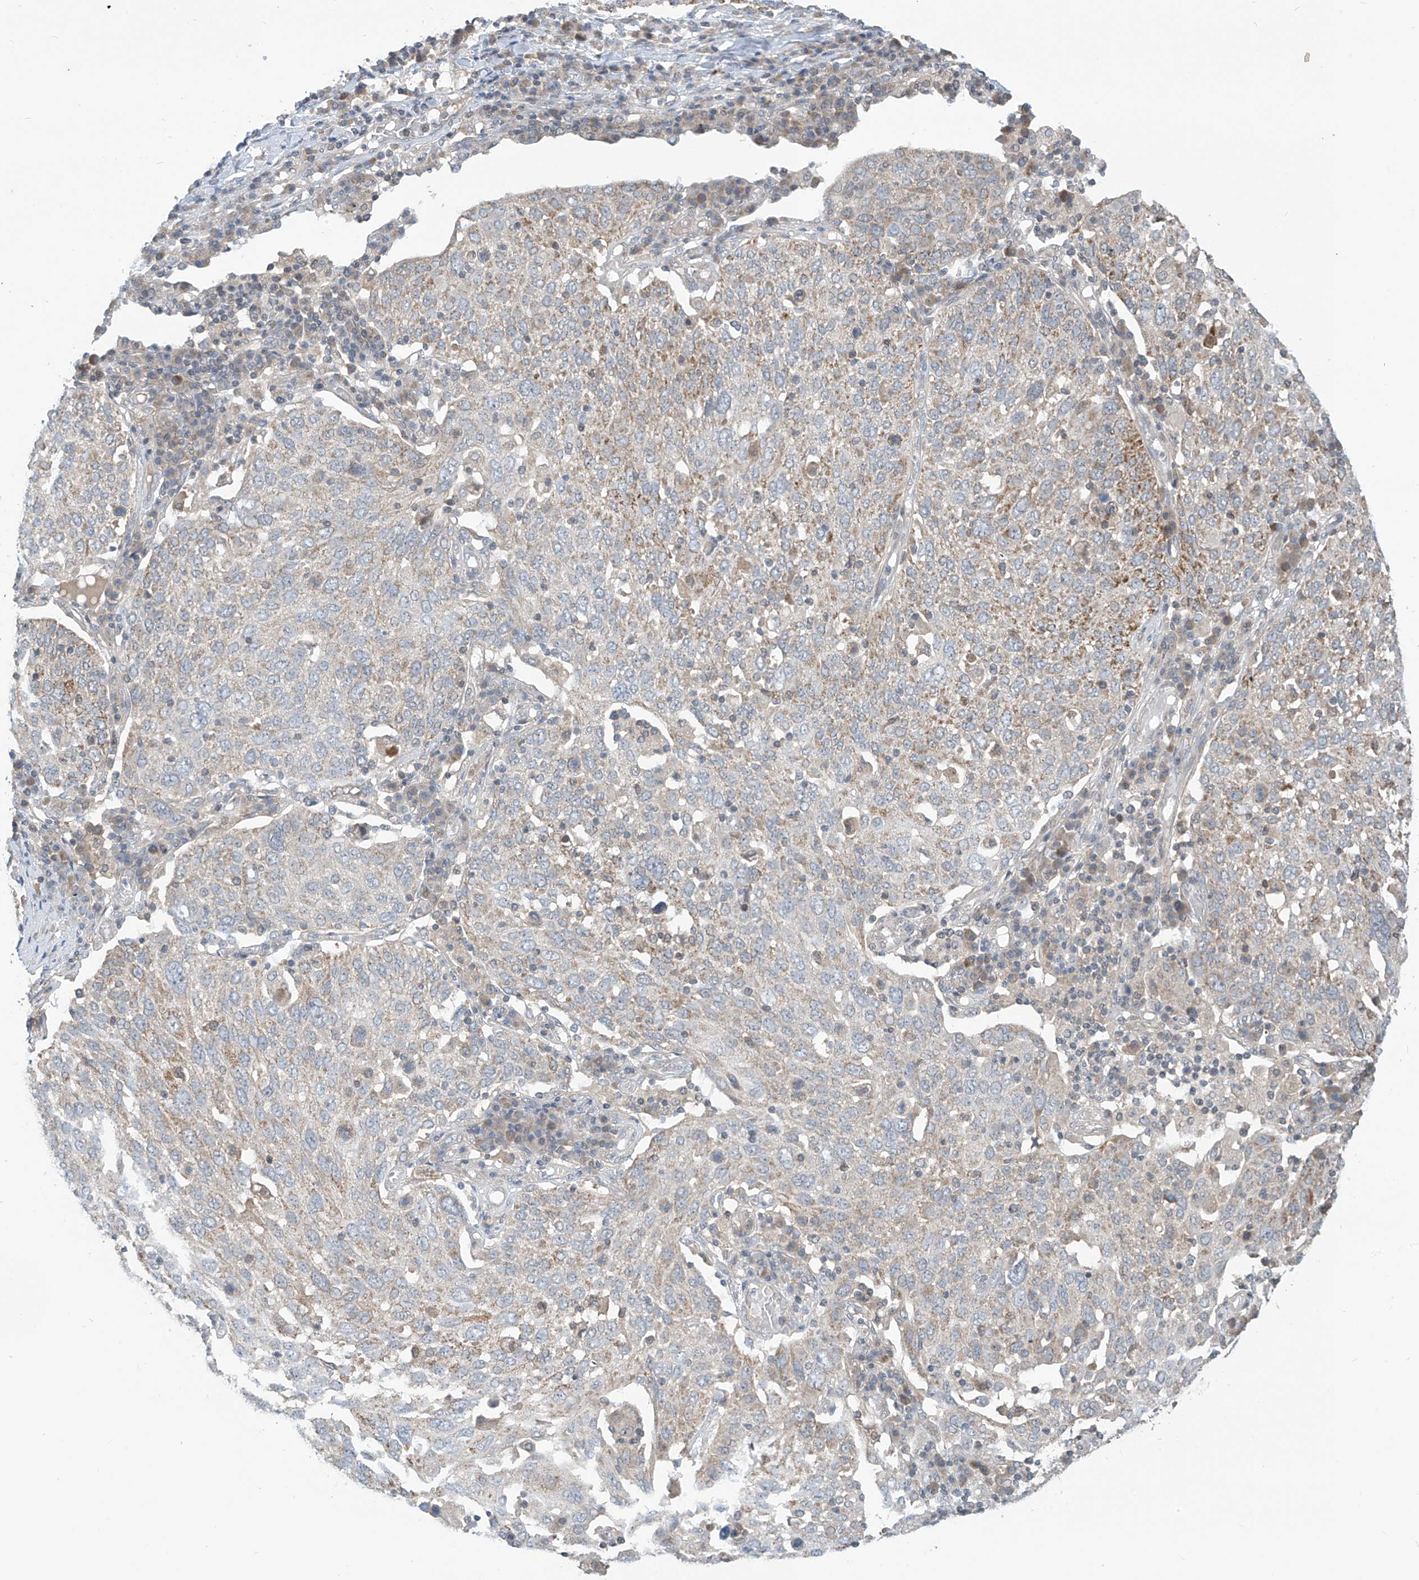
{"staining": {"intensity": "weak", "quantity": "<25%", "location": "cytoplasmic/membranous"}, "tissue": "lung cancer", "cell_type": "Tumor cells", "image_type": "cancer", "snomed": [{"axis": "morphology", "description": "Squamous cell carcinoma, NOS"}, {"axis": "topography", "description": "Lung"}], "caption": "IHC of human lung squamous cell carcinoma reveals no positivity in tumor cells.", "gene": "SCGB1D2", "patient": {"sex": "male", "age": 65}}